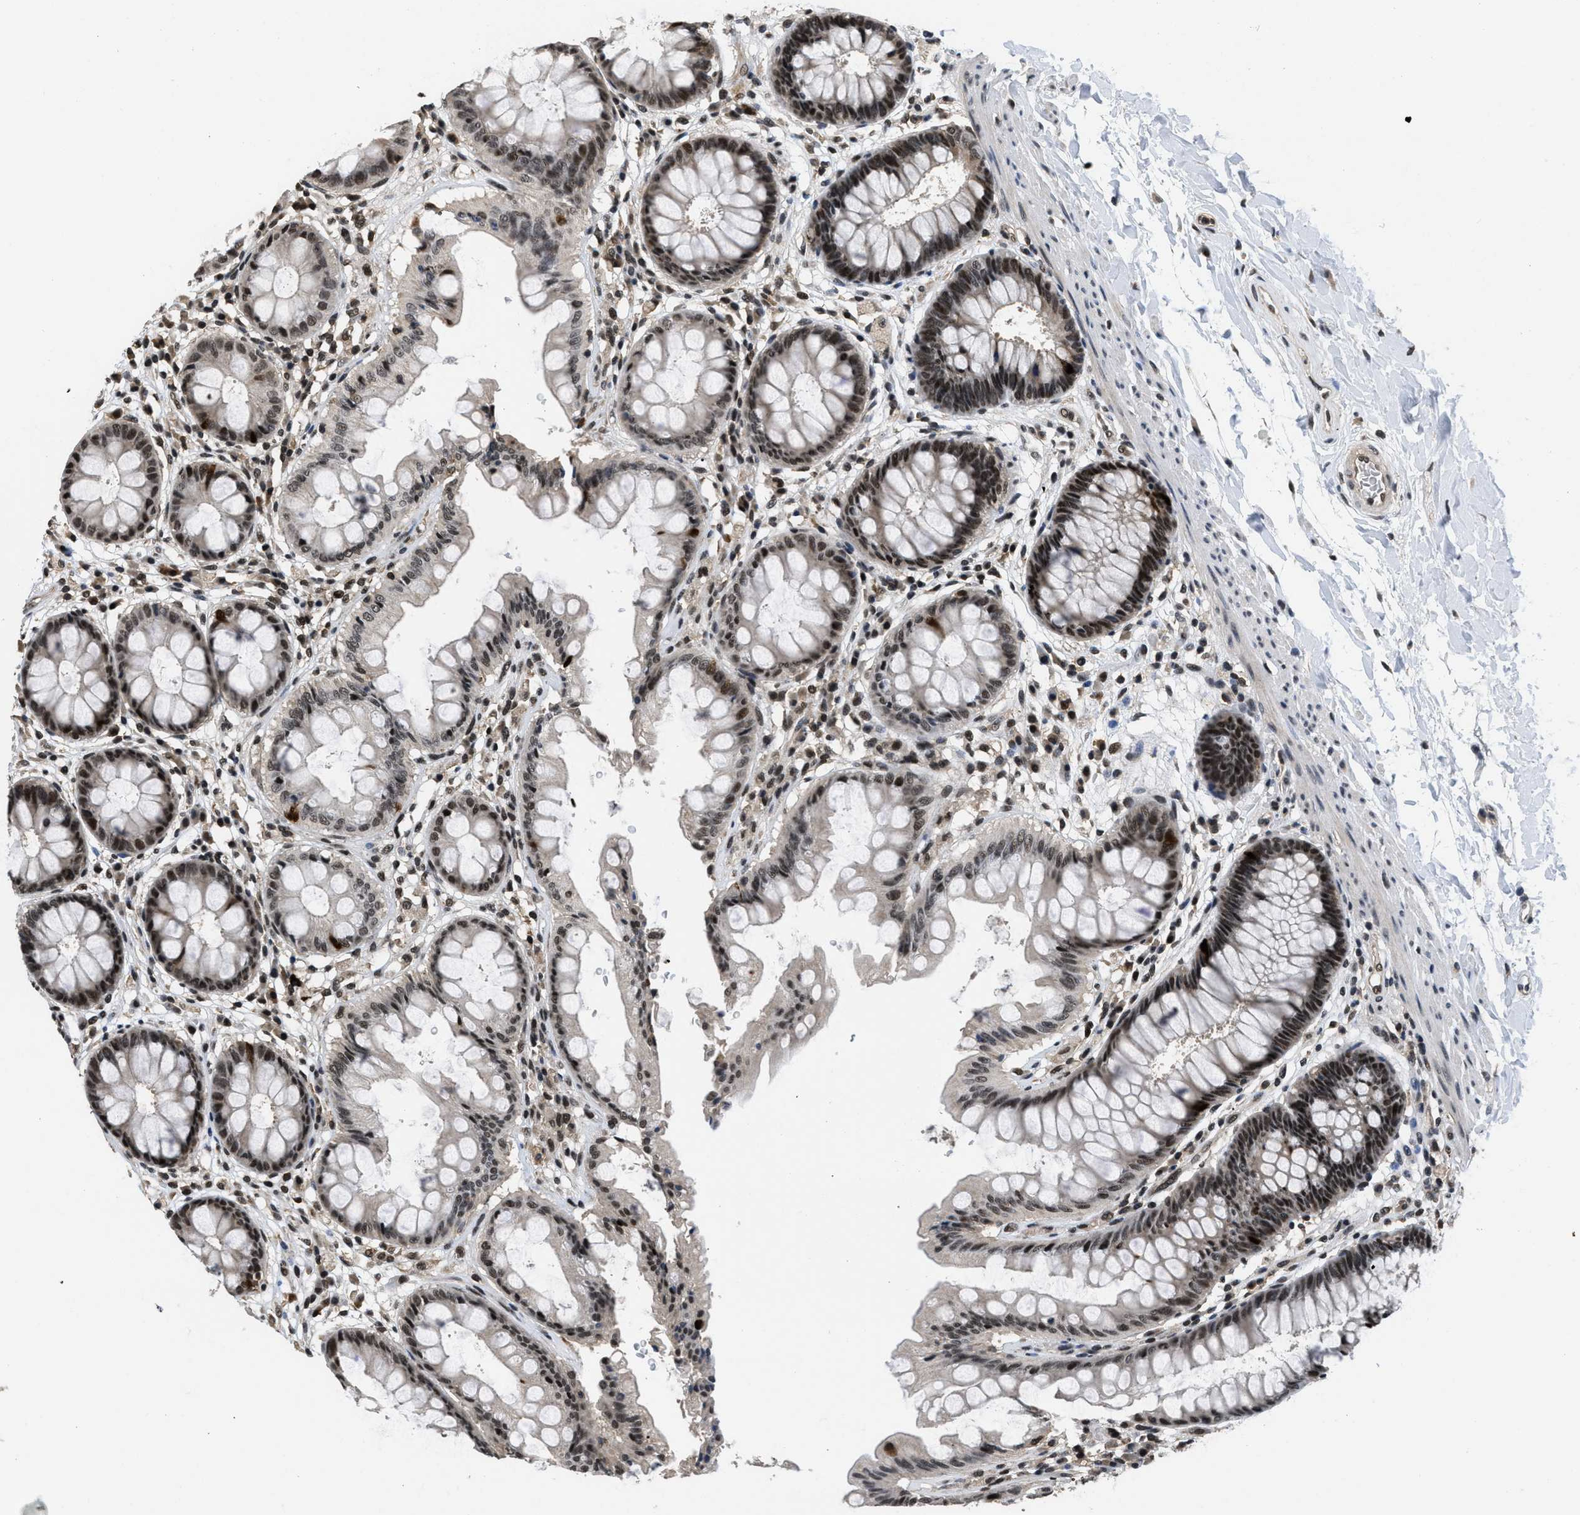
{"staining": {"intensity": "strong", "quantity": ">75%", "location": "cytoplasmic/membranous,nuclear"}, "tissue": "rectum", "cell_type": "Glandular cells", "image_type": "normal", "snomed": [{"axis": "morphology", "description": "Normal tissue, NOS"}, {"axis": "topography", "description": "Rectum"}], "caption": "Human rectum stained for a protein (brown) shows strong cytoplasmic/membranous,nuclear positive positivity in approximately >75% of glandular cells.", "gene": "CUL4B", "patient": {"sex": "female", "age": 46}}